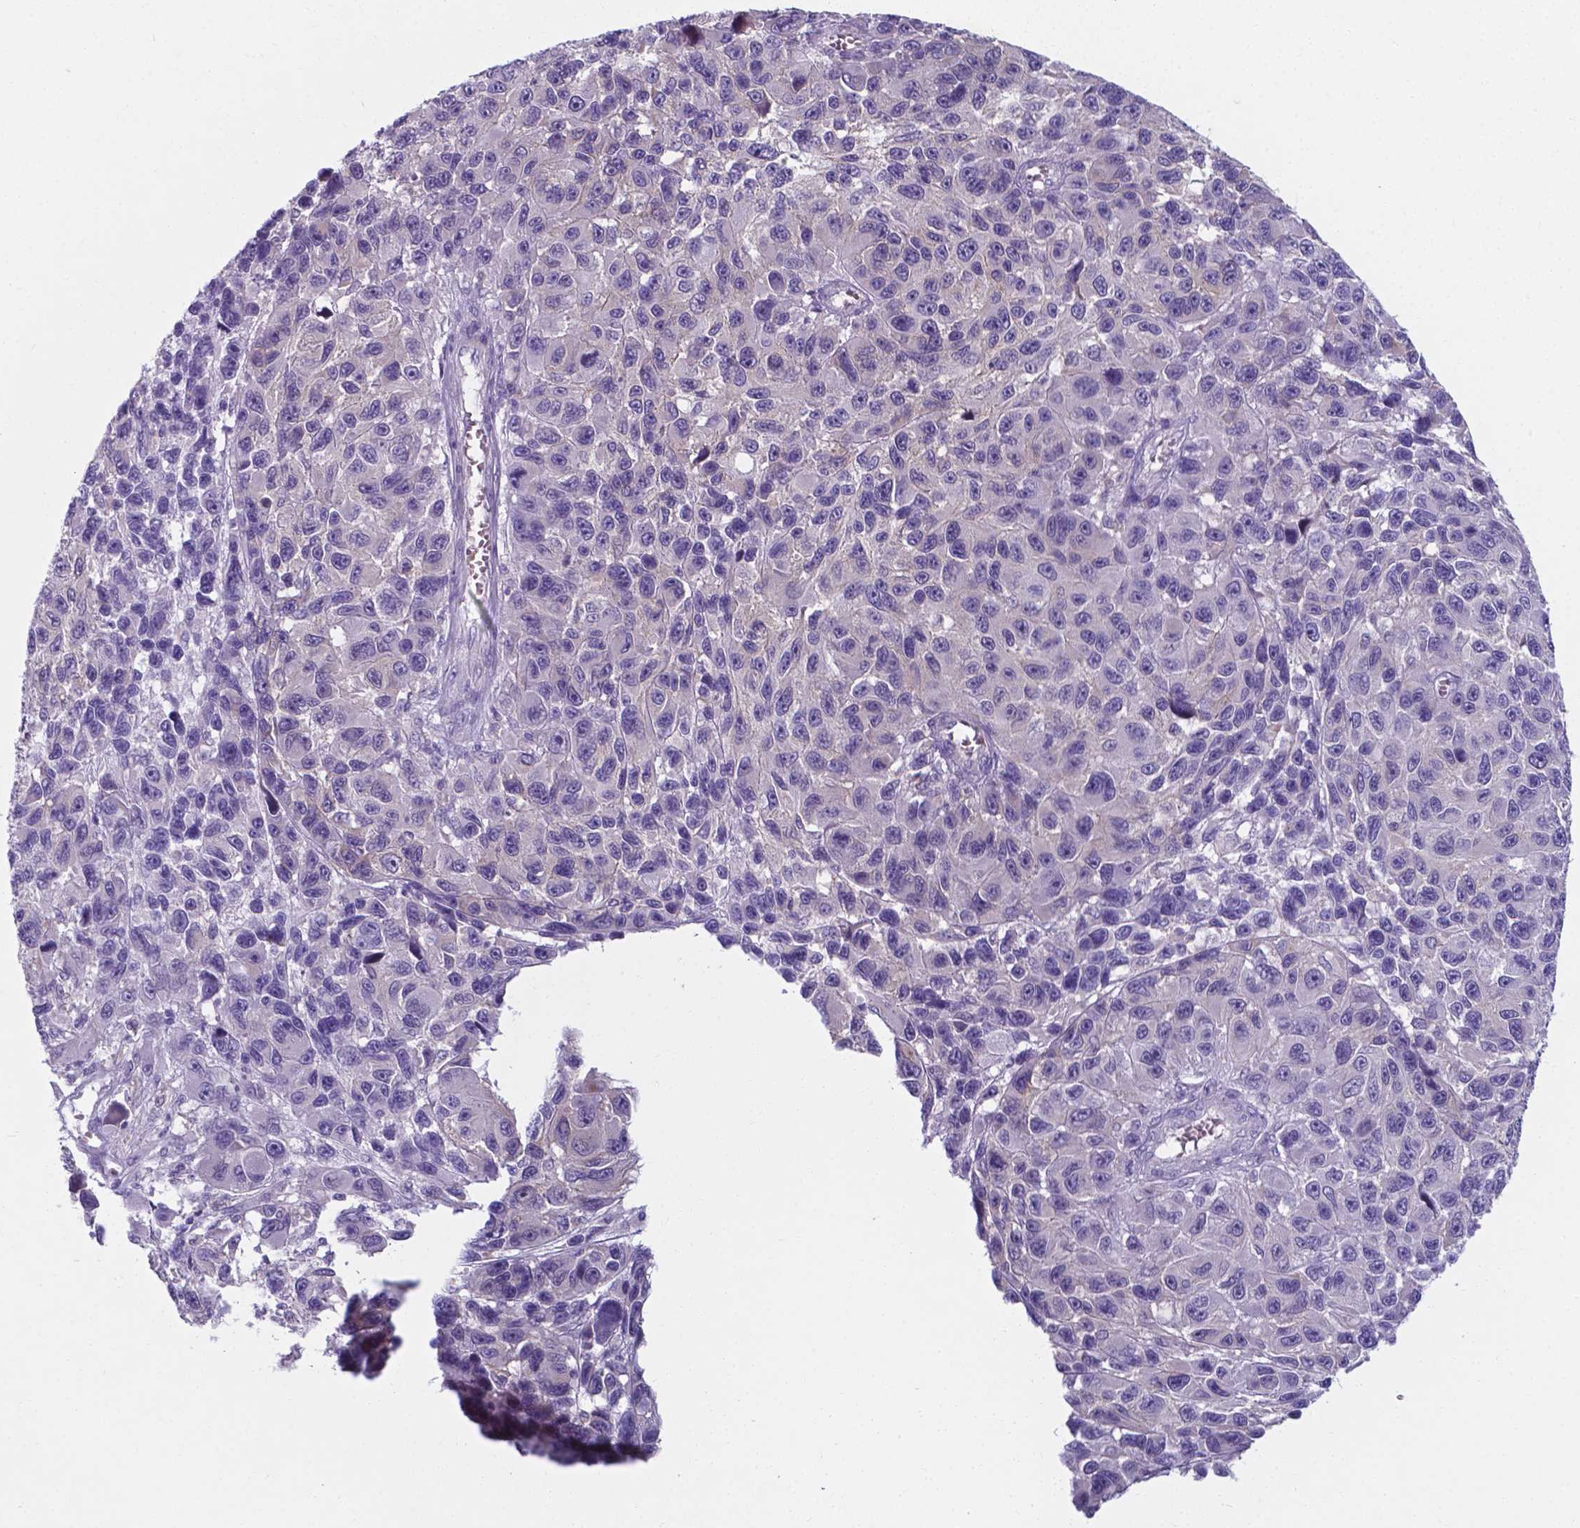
{"staining": {"intensity": "negative", "quantity": "none", "location": "none"}, "tissue": "melanoma", "cell_type": "Tumor cells", "image_type": "cancer", "snomed": [{"axis": "morphology", "description": "Malignant melanoma, NOS"}, {"axis": "topography", "description": "Skin"}], "caption": "Malignant melanoma was stained to show a protein in brown. There is no significant positivity in tumor cells.", "gene": "AP5B1", "patient": {"sex": "male", "age": 53}}